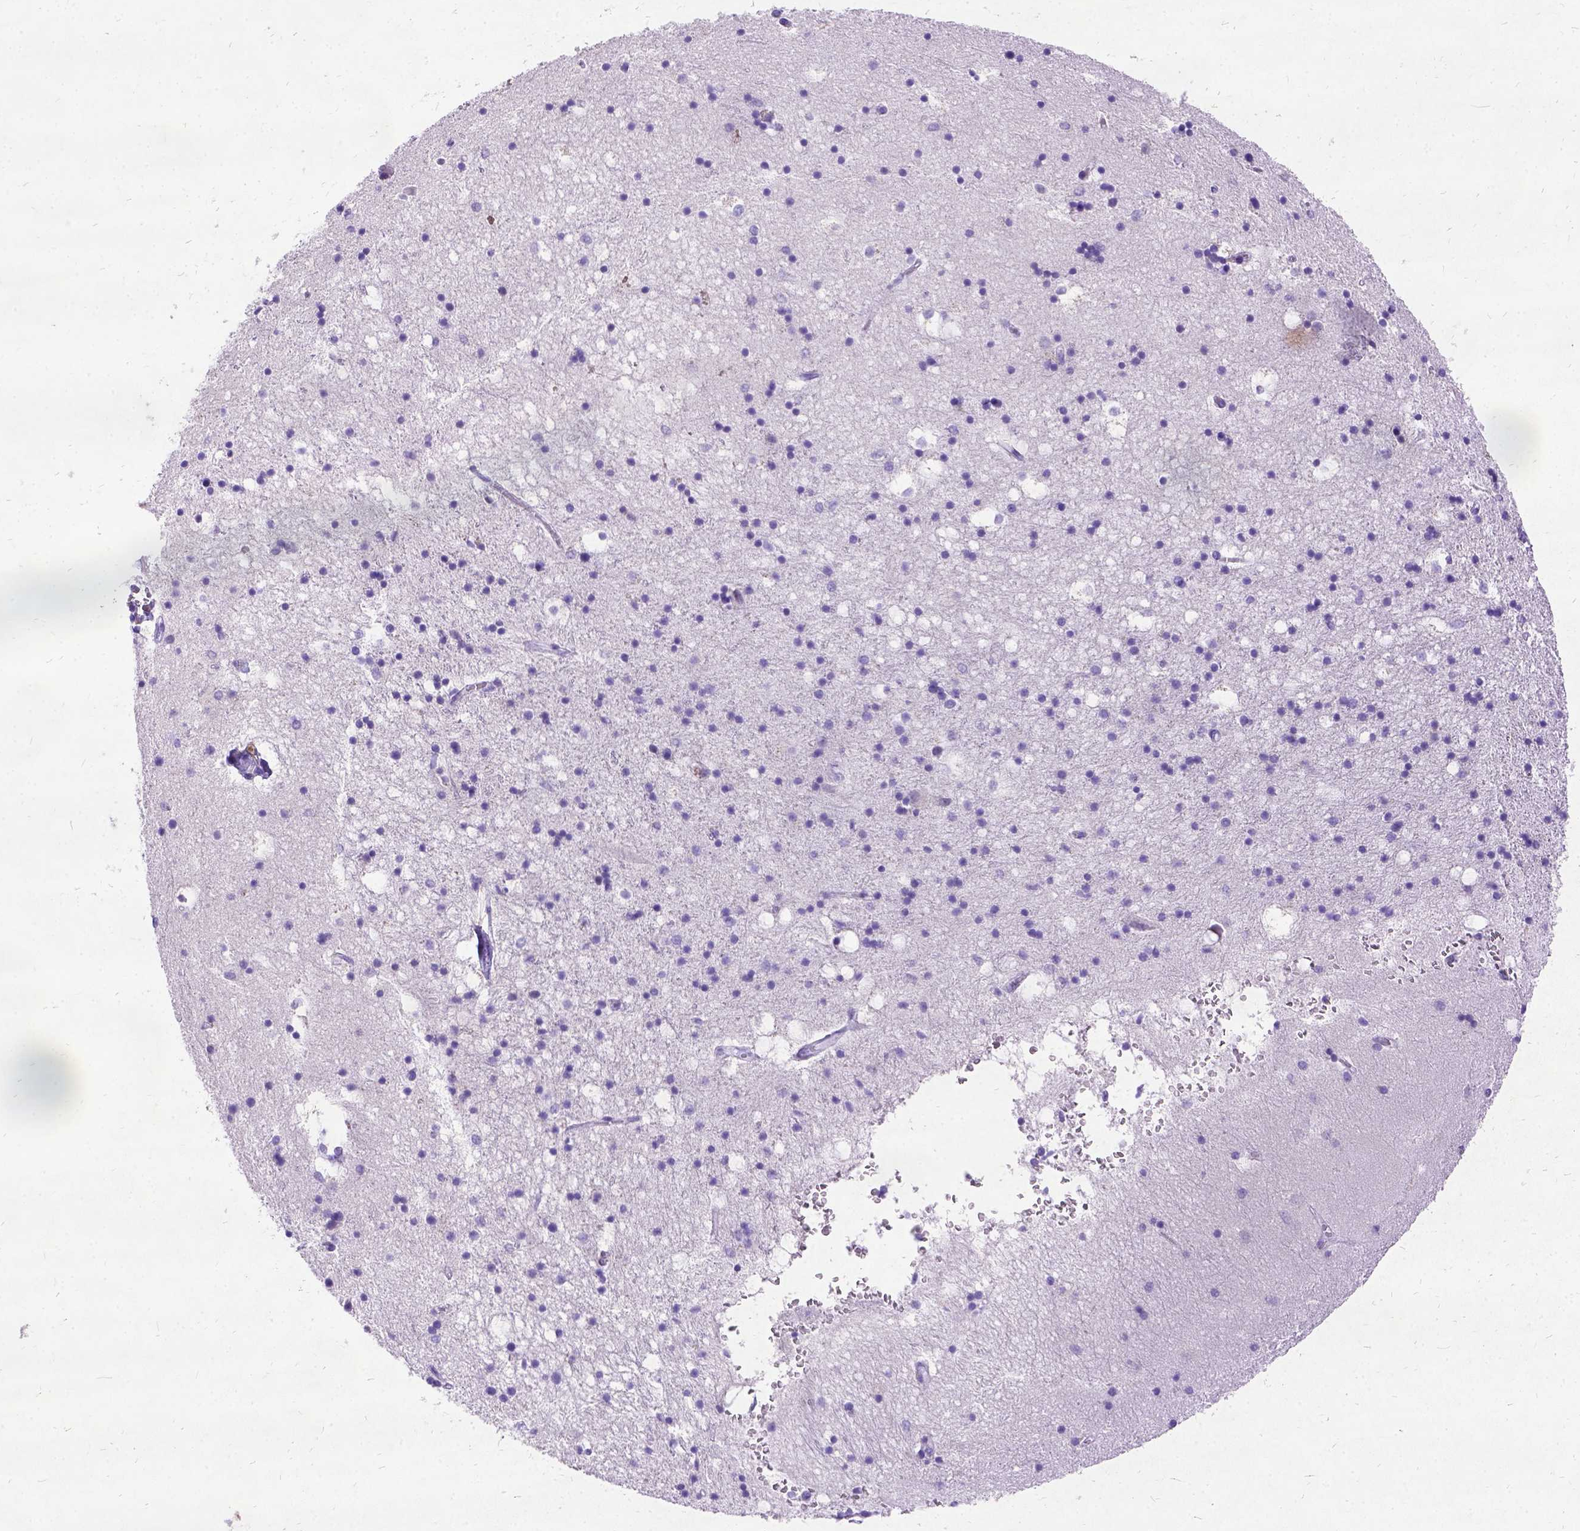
{"staining": {"intensity": "negative", "quantity": "none", "location": "none"}, "tissue": "hippocampus", "cell_type": "Glial cells", "image_type": "normal", "snomed": [{"axis": "morphology", "description": "Normal tissue, NOS"}, {"axis": "topography", "description": "Hippocampus"}], "caption": "There is no significant positivity in glial cells of hippocampus. (Immunohistochemistry, brightfield microscopy, high magnification).", "gene": "NEUROD4", "patient": {"sex": "male", "age": 58}}